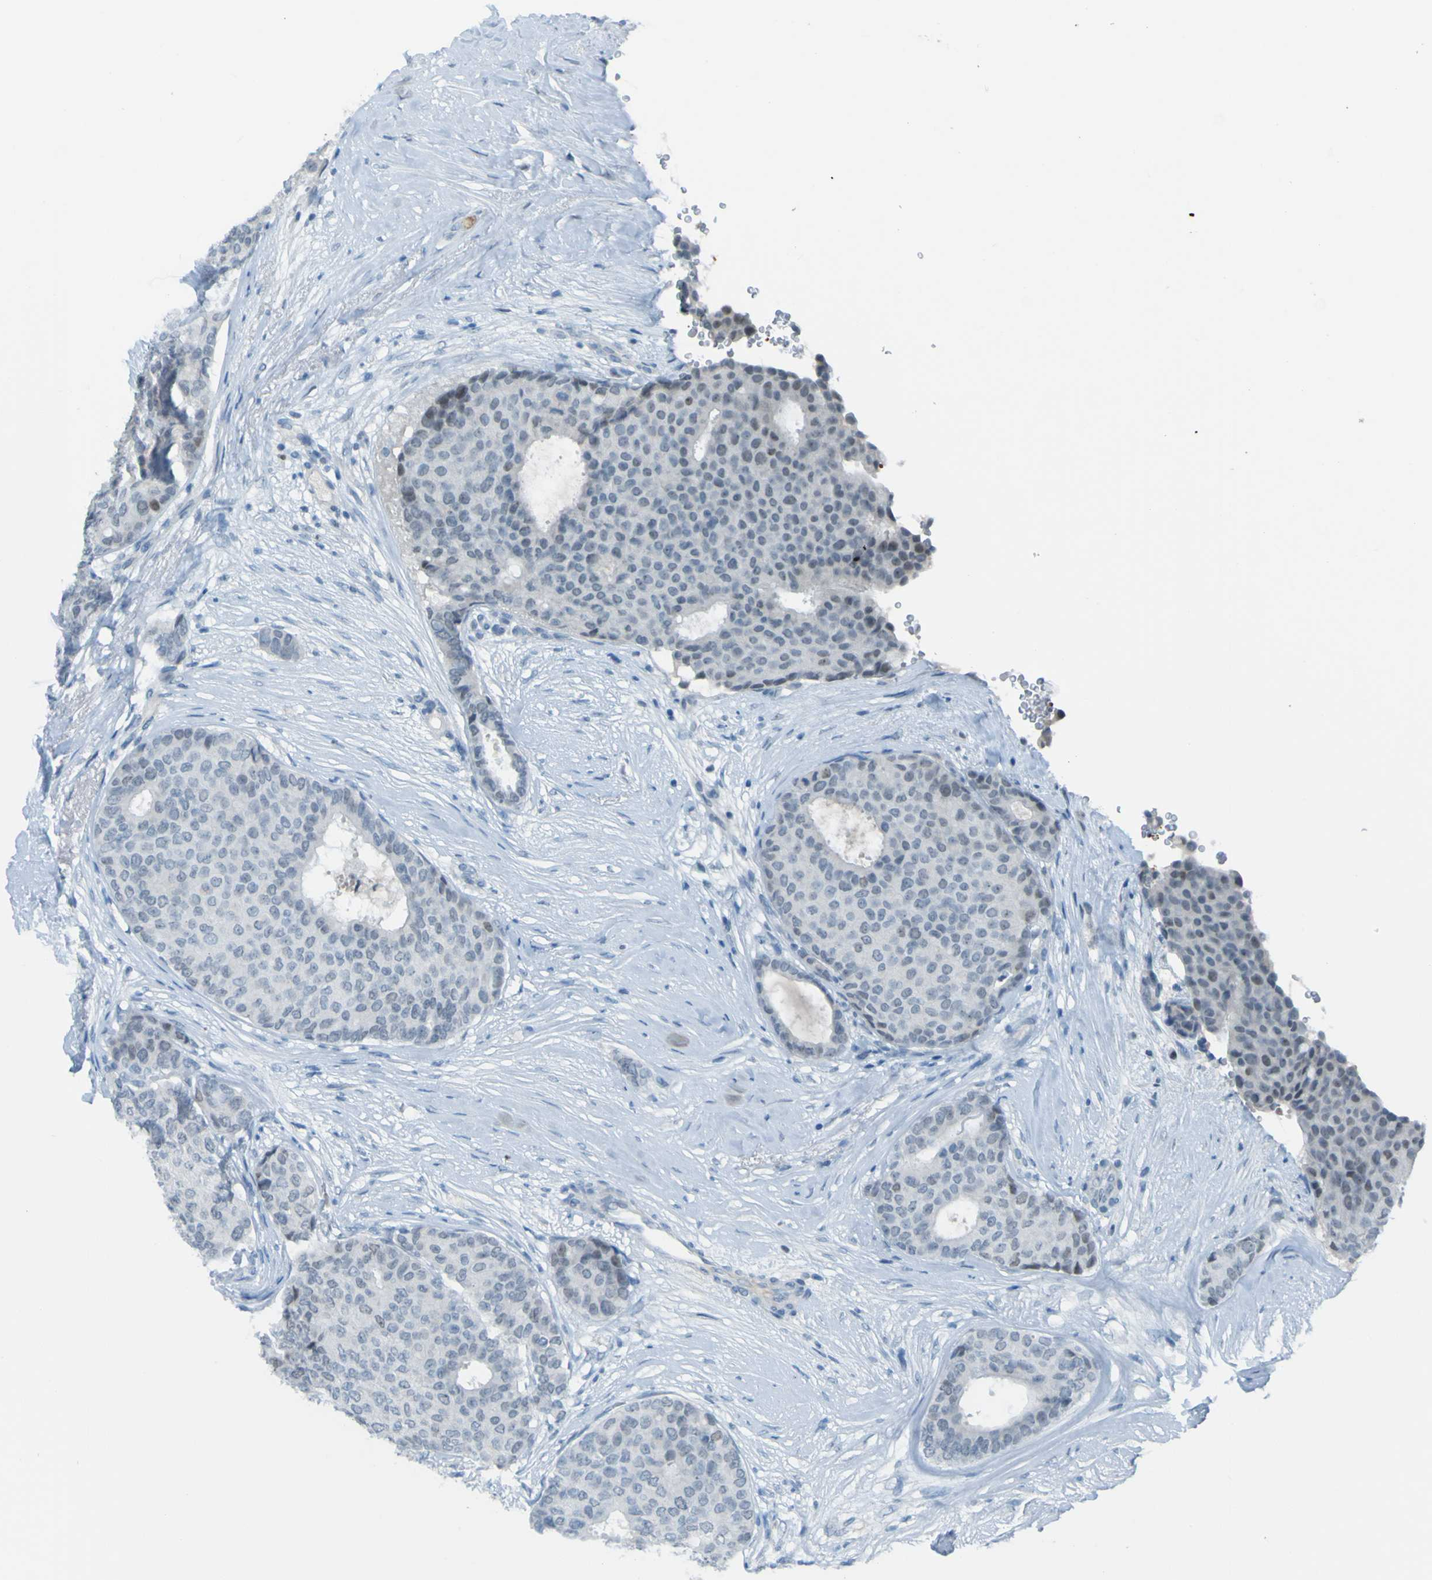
{"staining": {"intensity": "negative", "quantity": "none", "location": "none"}, "tissue": "breast cancer", "cell_type": "Tumor cells", "image_type": "cancer", "snomed": [{"axis": "morphology", "description": "Duct carcinoma"}, {"axis": "topography", "description": "Breast"}], "caption": "Breast cancer (invasive ductal carcinoma) stained for a protein using immunohistochemistry (IHC) demonstrates no positivity tumor cells.", "gene": "USP36", "patient": {"sex": "female", "age": 75}}